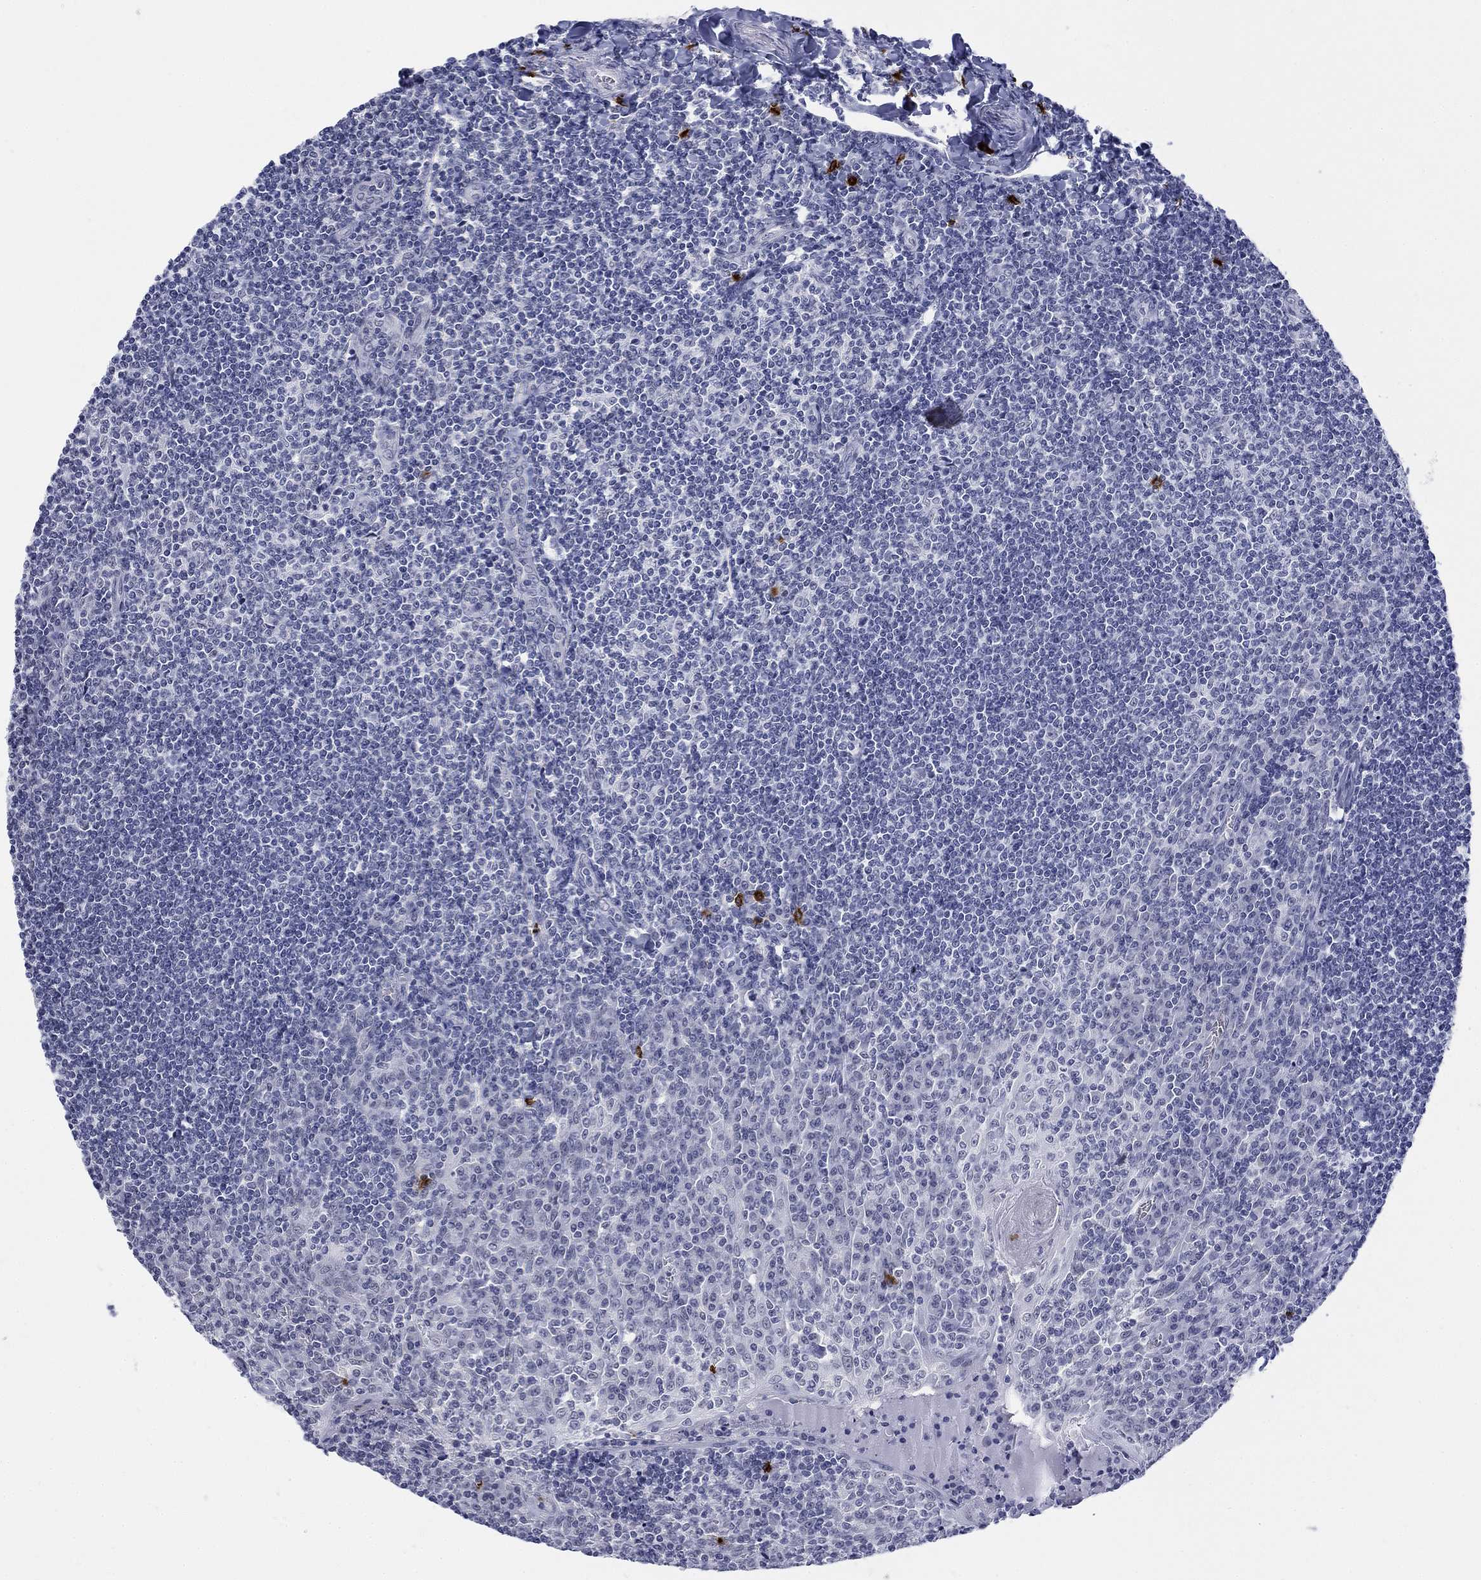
{"staining": {"intensity": "negative", "quantity": "none", "location": "none"}, "tissue": "tonsil", "cell_type": "Germinal center cells", "image_type": "normal", "snomed": [{"axis": "morphology", "description": "Normal tissue, NOS"}, {"axis": "topography", "description": "Tonsil"}], "caption": "DAB (3,3'-diaminobenzidine) immunohistochemical staining of benign tonsil demonstrates no significant positivity in germinal center cells.", "gene": "ECEL1", "patient": {"sex": "female", "age": 12}}